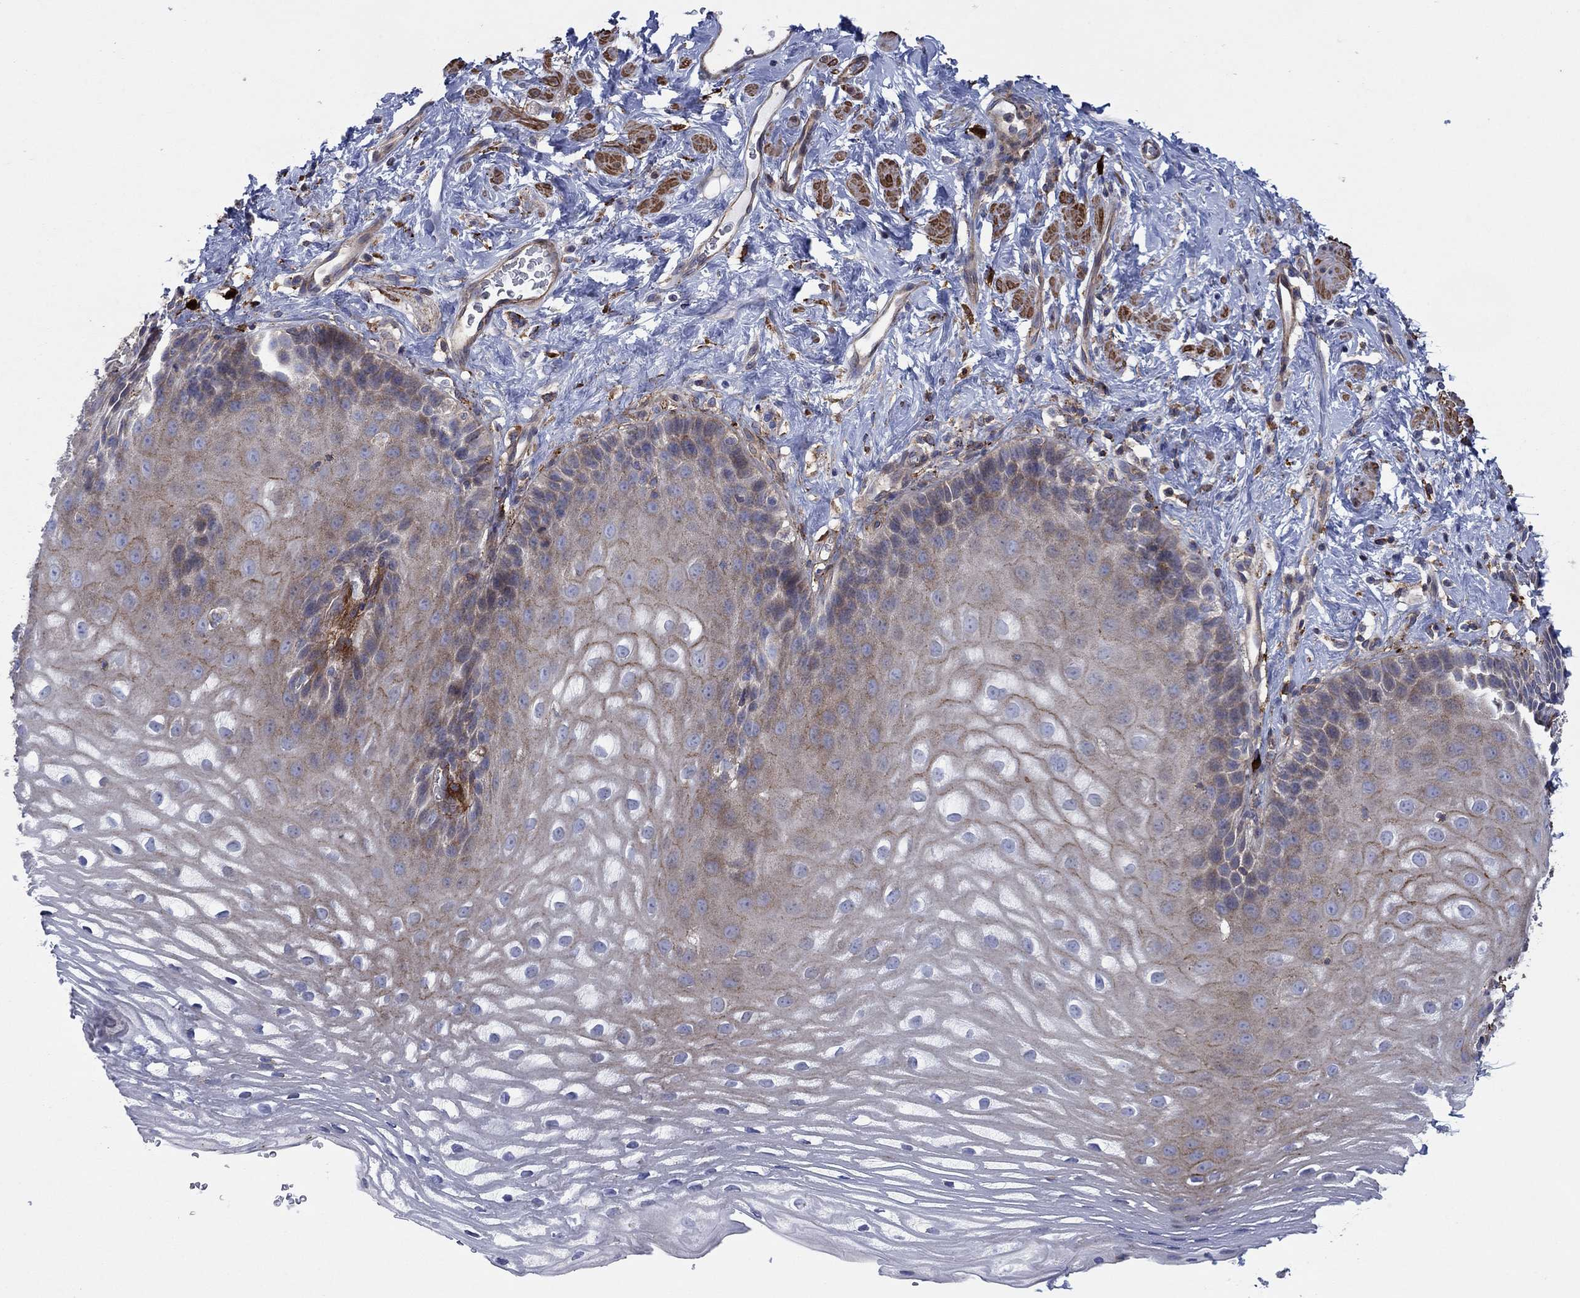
{"staining": {"intensity": "weak", "quantity": "25%-75%", "location": "cytoplasmic/membranous"}, "tissue": "esophagus", "cell_type": "Squamous epithelial cells", "image_type": "normal", "snomed": [{"axis": "morphology", "description": "Normal tissue, NOS"}, {"axis": "topography", "description": "Esophagus"}], "caption": "Esophagus stained with DAB (3,3'-diaminobenzidine) IHC reveals low levels of weak cytoplasmic/membranous expression in about 25%-75% of squamous epithelial cells.", "gene": "PAG1", "patient": {"sex": "male", "age": 64}}